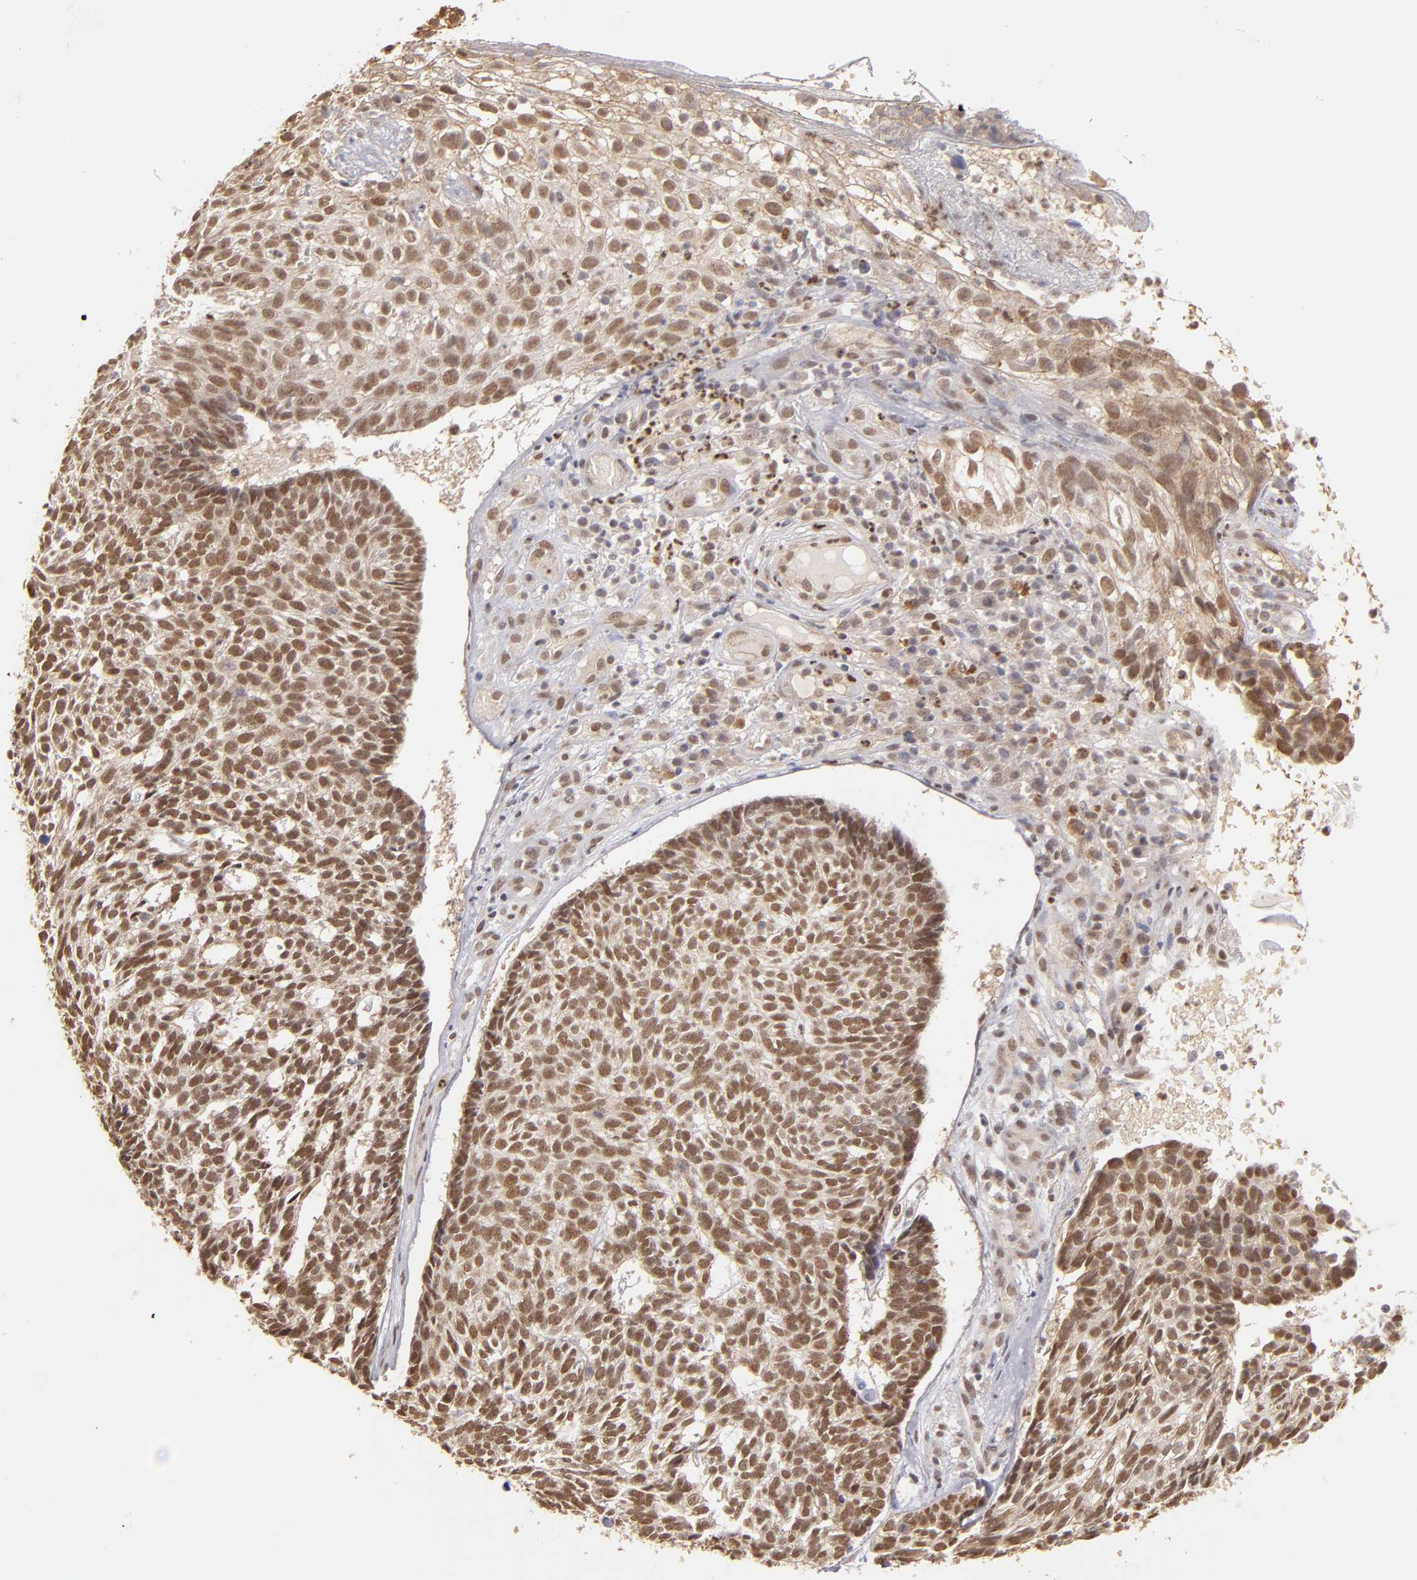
{"staining": {"intensity": "moderate", "quantity": ">75%", "location": "nuclear"}, "tissue": "skin cancer", "cell_type": "Tumor cells", "image_type": "cancer", "snomed": [{"axis": "morphology", "description": "Basal cell carcinoma"}, {"axis": "topography", "description": "Skin"}], "caption": "Human skin cancer (basal cell carcinoma) stained with a brown dye reveals moderate nuclear positive positivity in approximately >75% of tumor cells.", "gene": "NFE2", "patient": {"sex": "male", "age": 72}}